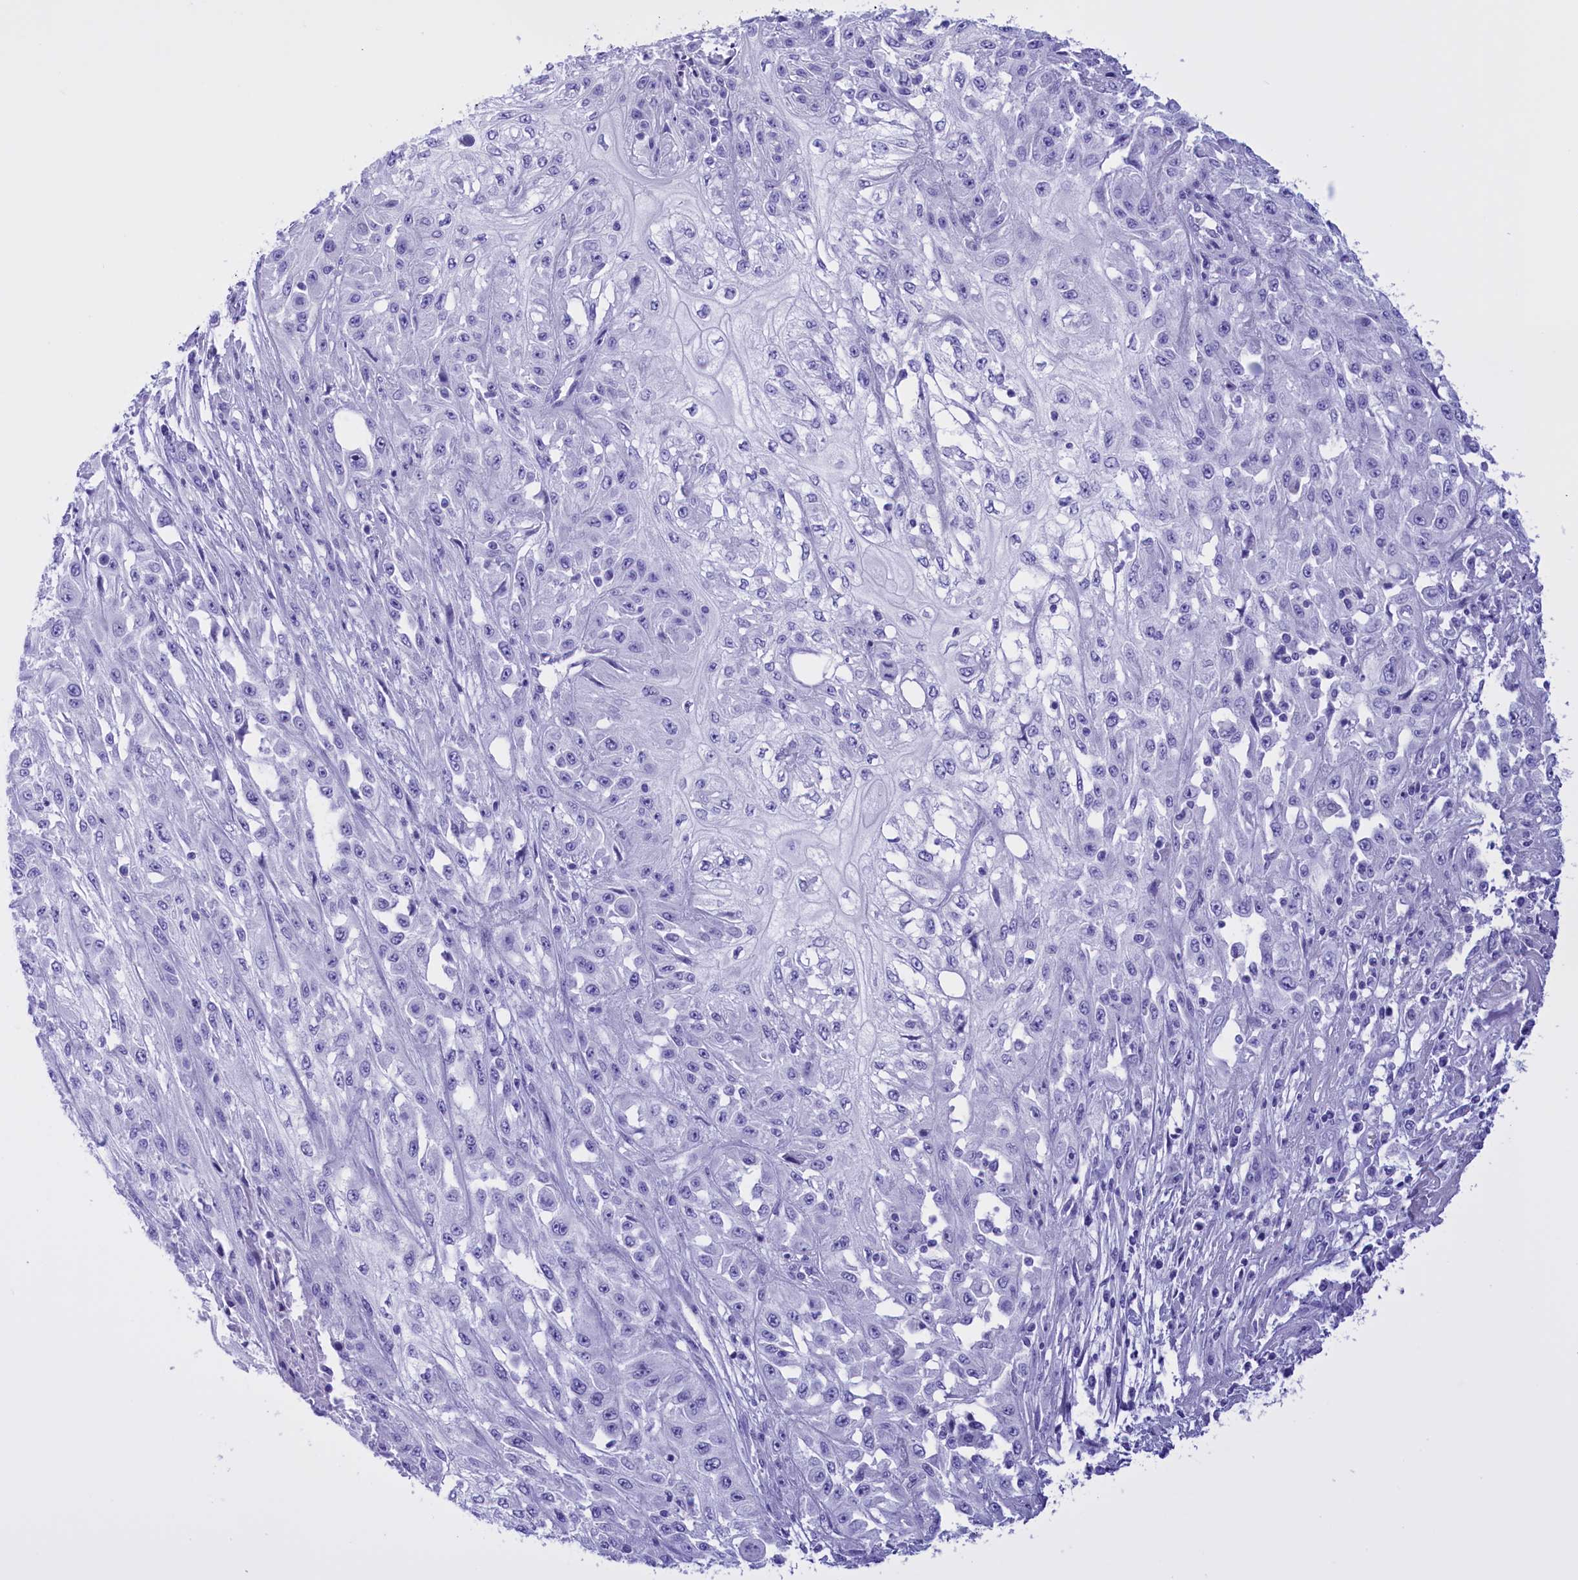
{"staining": {"intensity": "negative", "quantity": "none", "location": "none"}, "tissue": "skin cancer", "cell_type": "Tumor cells", "image_type": "cancer", "snomed": [{"axis": "morphology", "description": "Squamous cell carcinoma, NOS"}, {"axis": "morphology", "description": "Squamous cell carcinoma, metastatic, NOS"}, {"axis": "topography", "description": "Skin"}, {"axis": "topography", "description": "Lymph node"}], "caption": "A histopathology image of skin cancer (metastatic squamous cell carcinoma) stained for a protein reveals no brown staining in tumor cells.", "gene": "BRI3", "patient": {"sex": "male", "age": 75}}